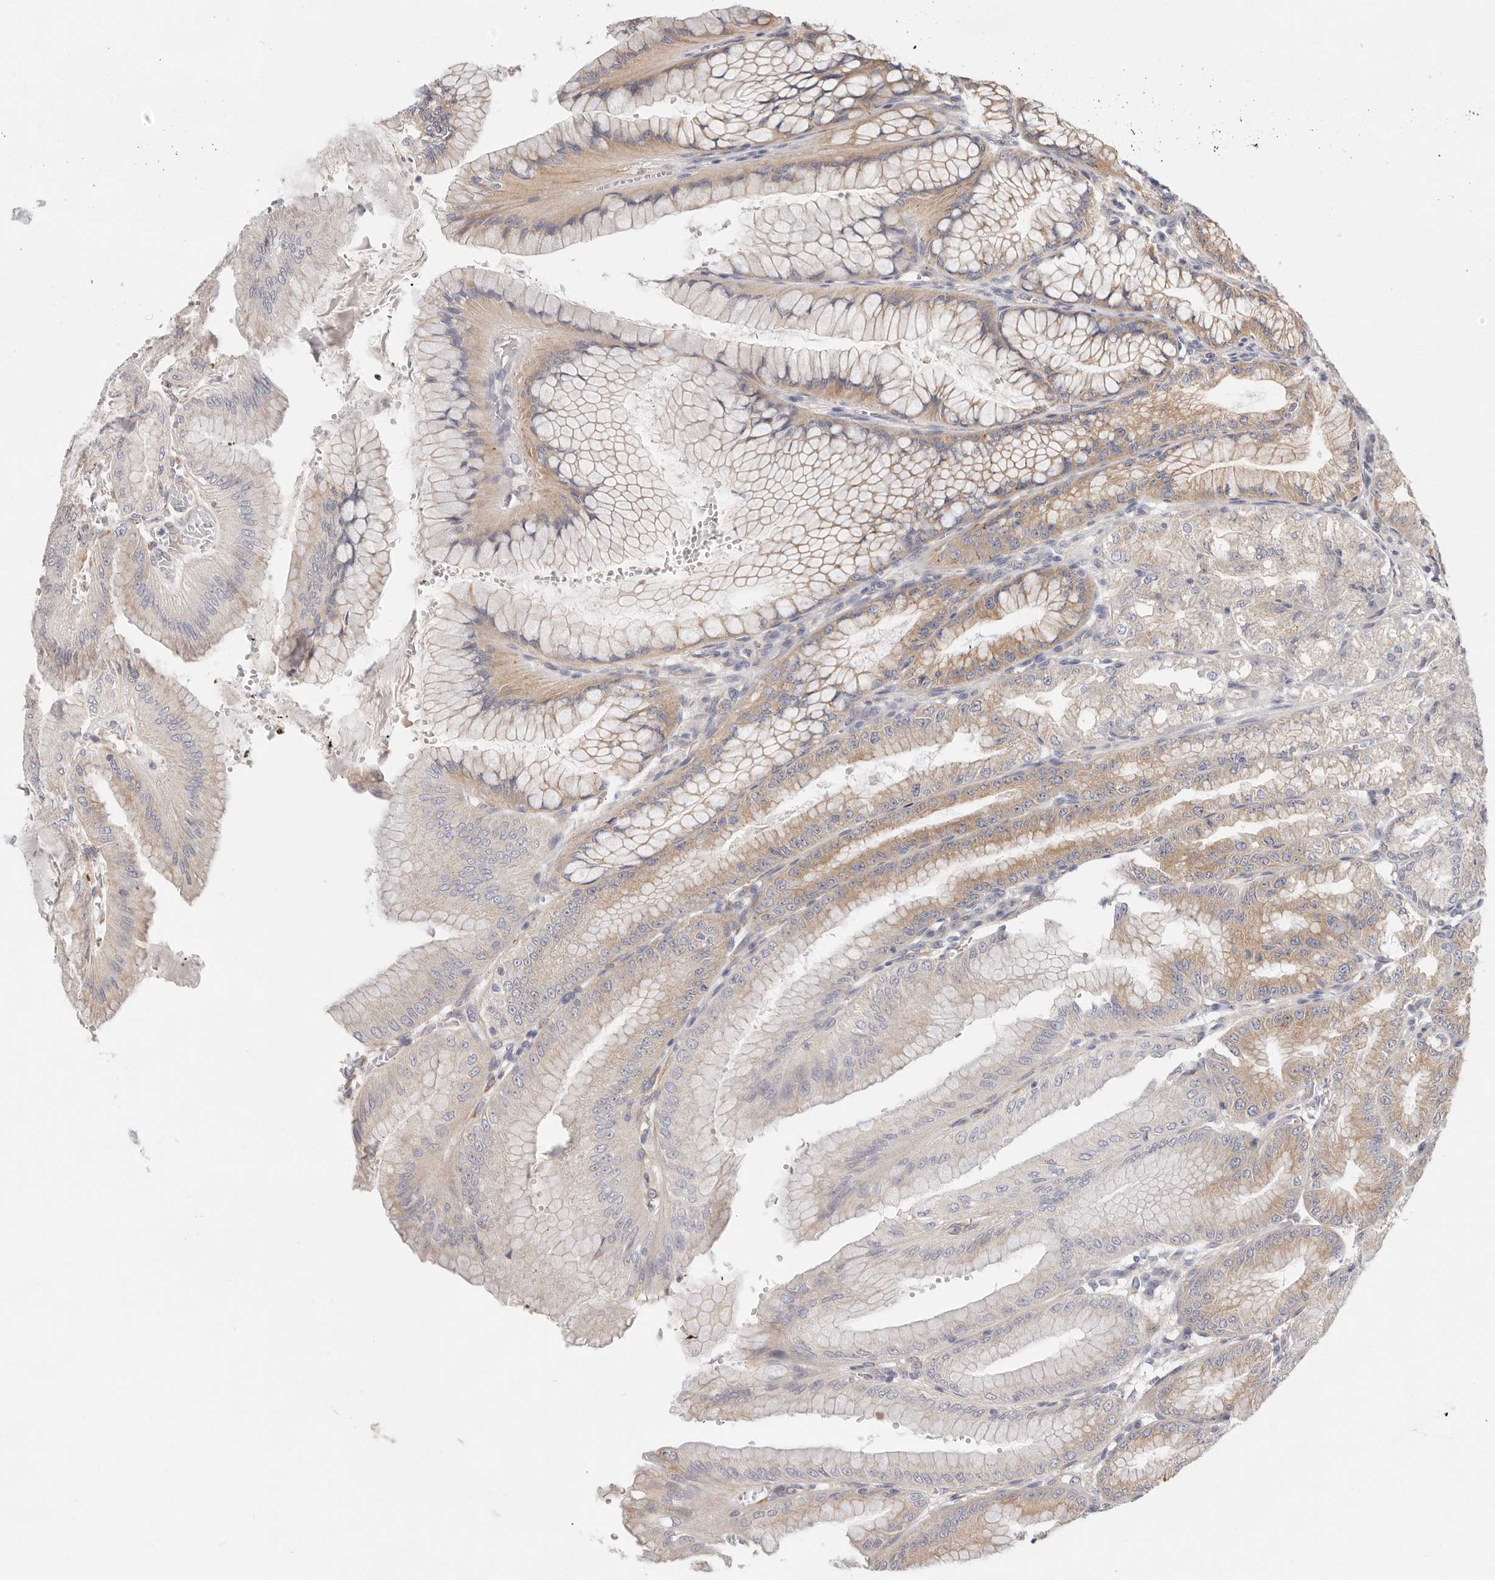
{"staining": {"intensity": "moderate", "quantity": "<25%", "location": "cytoplasmic/membranous"}, "tissue": "stomach", "cell_type": "Glandular cells", "image_type": "normal", "snomed": [{"axis": "morphology", "description": "Normal tissue, NOS"}, {"axis": "topography", "description": "Stomach, lower"}], "caption": "A high-resolution histopathology image shows IHC staining of normal stomach, which demonstrates moderate cytoplasmic/membranous expression in approximately <25% of glandular cells.", "gene": "AFDN", "patient": {"sex": "male", "age": 71}}